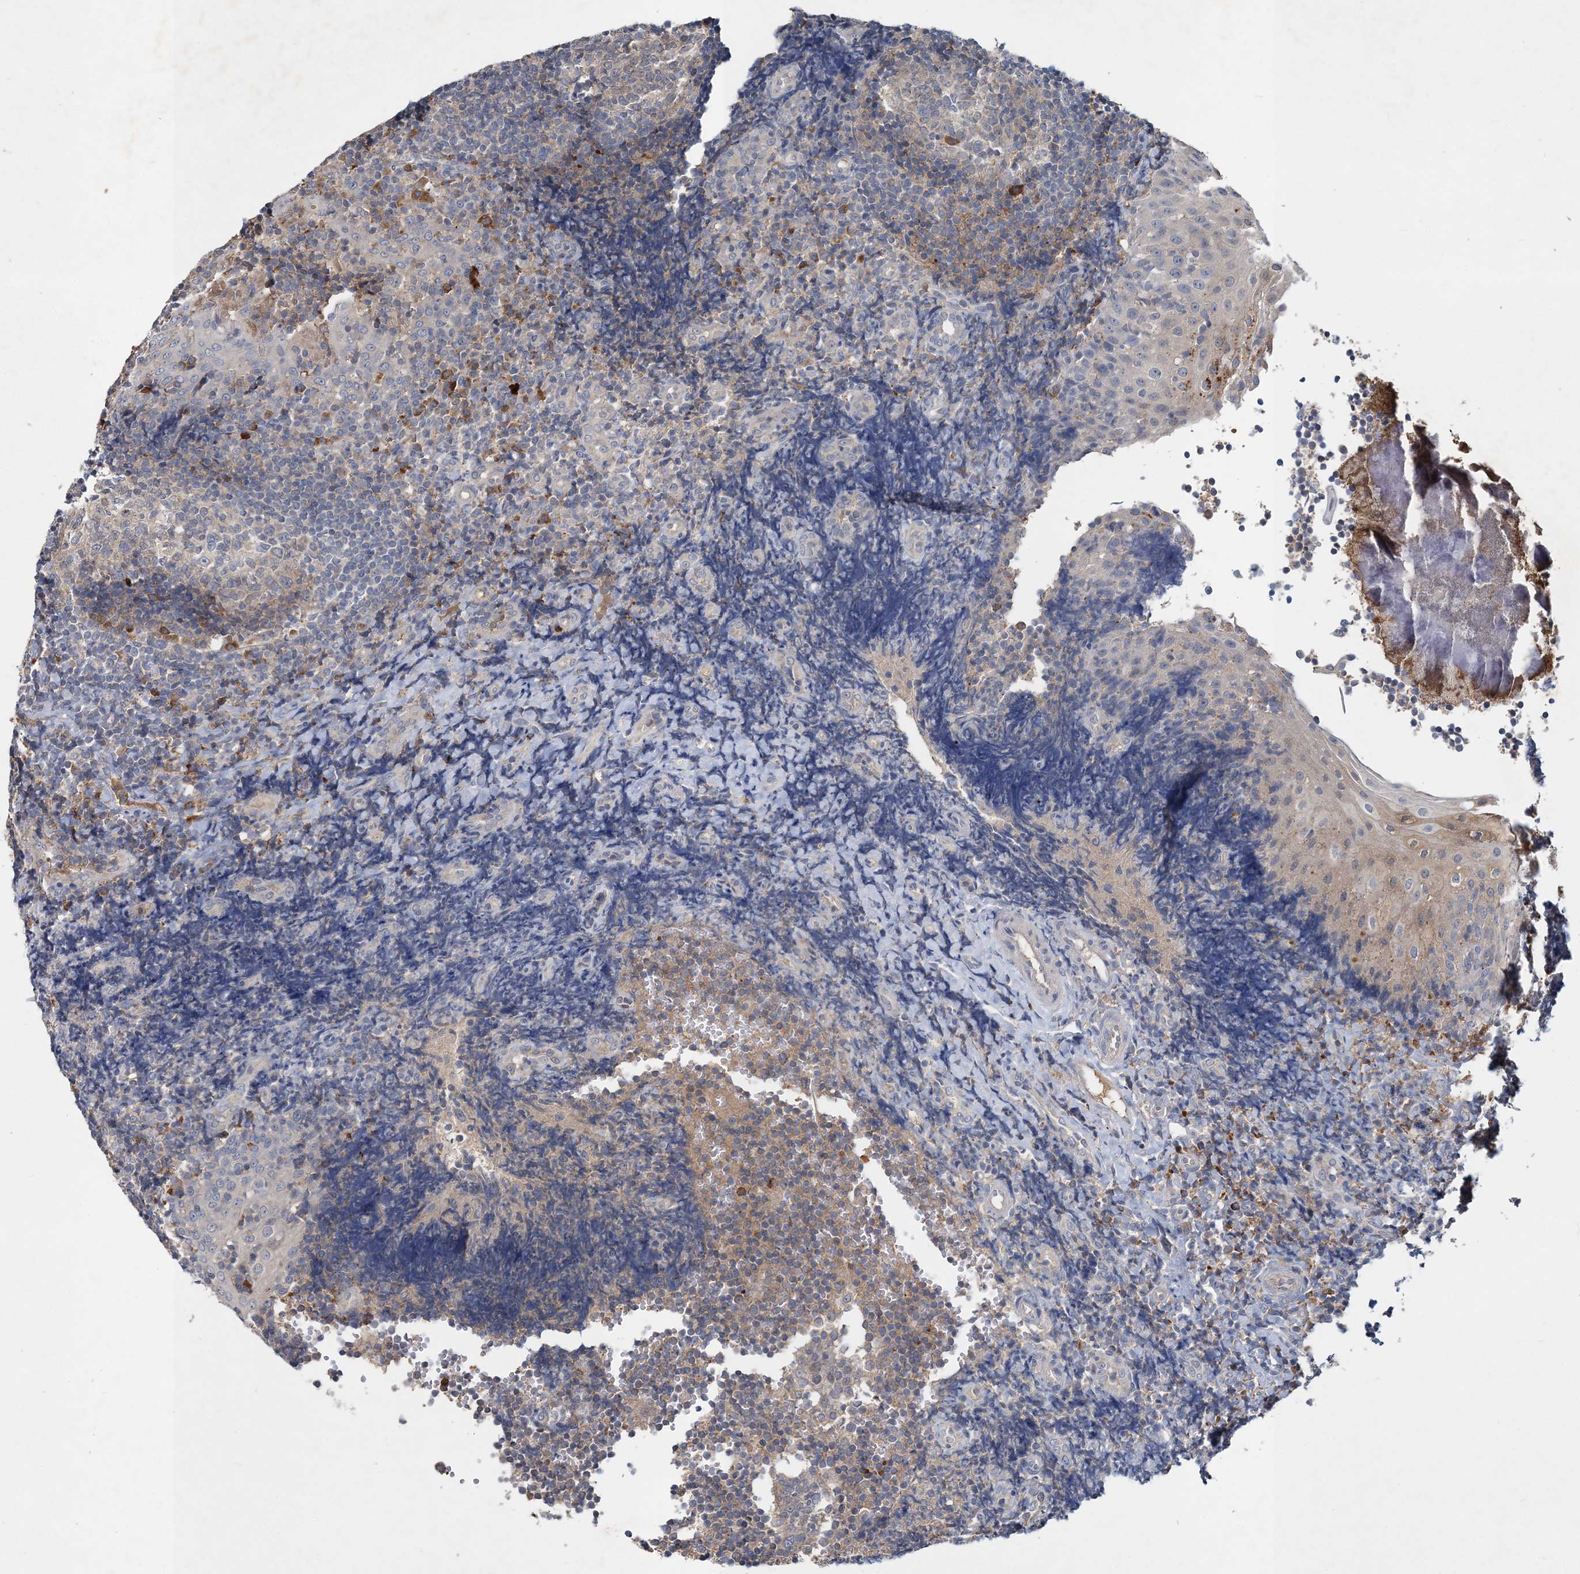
{"staining": {"intensity": "weak", "quantity": "<25%", "location": "cytoplasmic/membranous"}, "tissue": "tonsil", "cell_type": "Germinal center cells", "image_type": "normal", "snomed": [{"axis": "morphology", "description": "Normal tissue, NOS"}, {"axis": "topography", "description": "Tonsil"}], "caption": "IHC of benign tonsil shows no expression in germinal center cells.", "gene": "RNF25", "patient": {"sex": "female", "age": 40}}